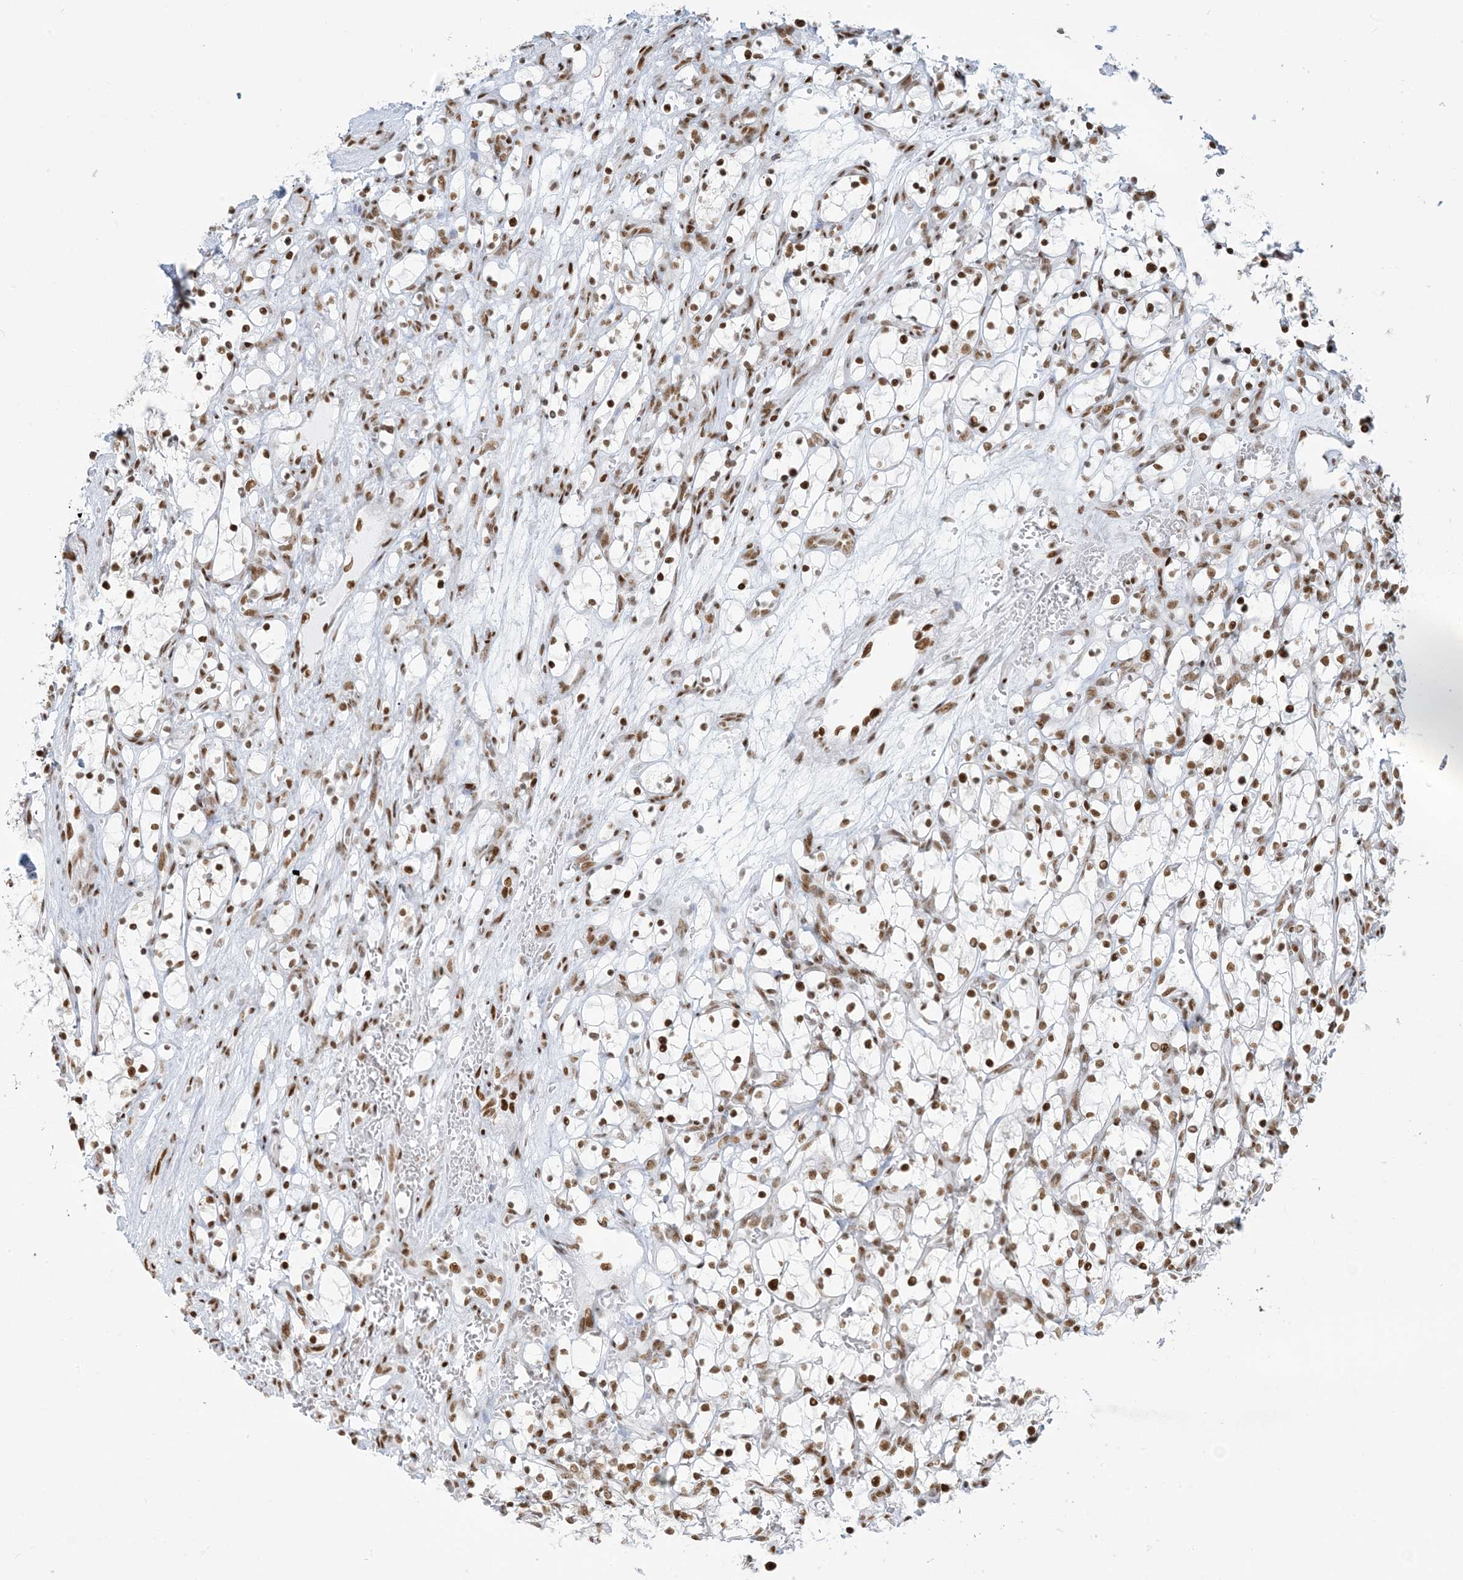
{"staining": {"intensity": "moderate", "quantity": ">75%", "location": "nuclear"}, "tissue": "renal cancer", "cell_type": "Tumor cells", "image_type": "cancer", "snomed": [{"axis": "morphology", "description": "Adenocarcinoma, NOS"}, {"axis": "topography", "description": "Kidney"}], "caption": "There is medium levels of moderate nuclear staining in tumor cells of renal adenocarcinoma, as demonstrated by immunohistochemical staining (brown color).", "gene": "STAG1", "patient": {"sex": "female", "age": 69}}